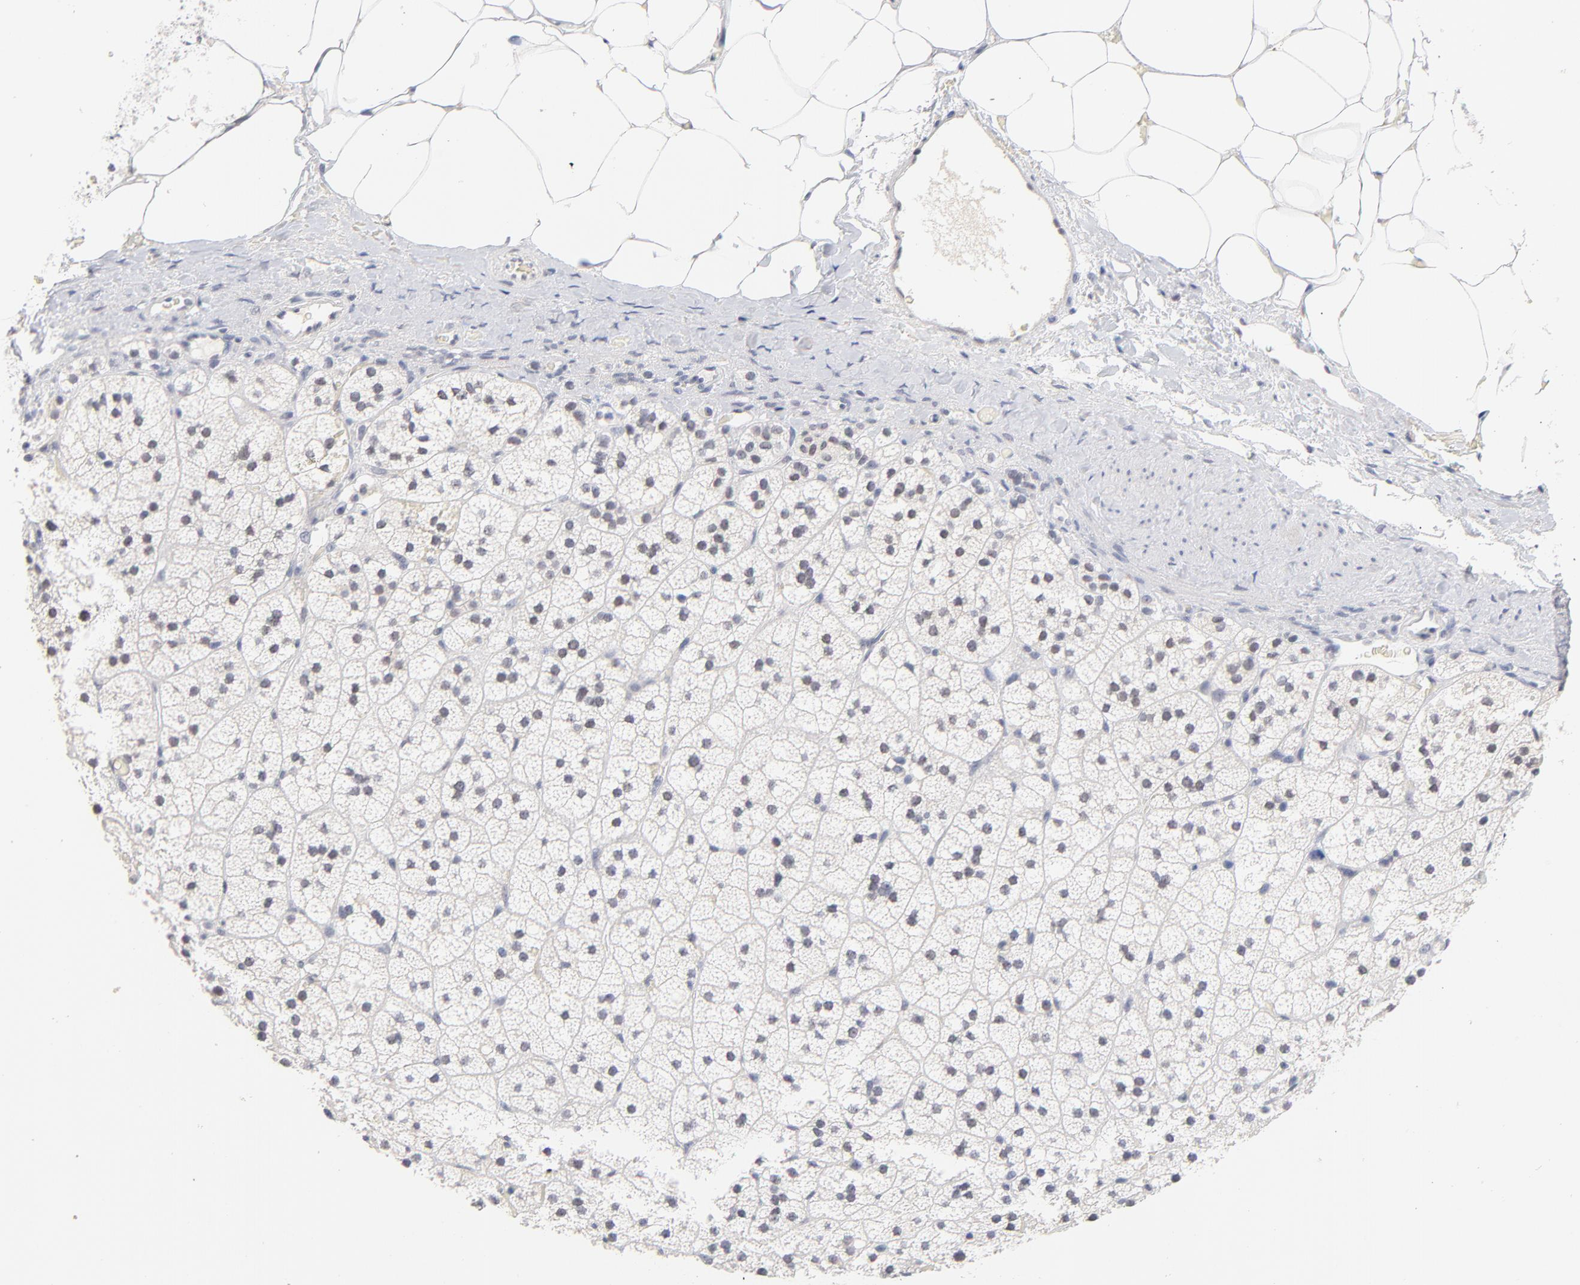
{"staining": {"intensity": "negative", "quantity": "none", "location": "none"}, "tissue": "adrenal gland", "cell_type": "Glandular cells", "image_type": "normal", "snomed": [{"axis": "morphology", "description": "Normal tissue, NOS"}, {"axis": "topography", "description": "Adrenal gland"}], "caption": "High power microscopy photomicrograph of an immunohistochemistry (IHC) micrograph of normal adrenal gland, revealing no significant positivity in glandular cells.", "gene": "ORC2", "patient": {"sex": "male", "age": 35}}